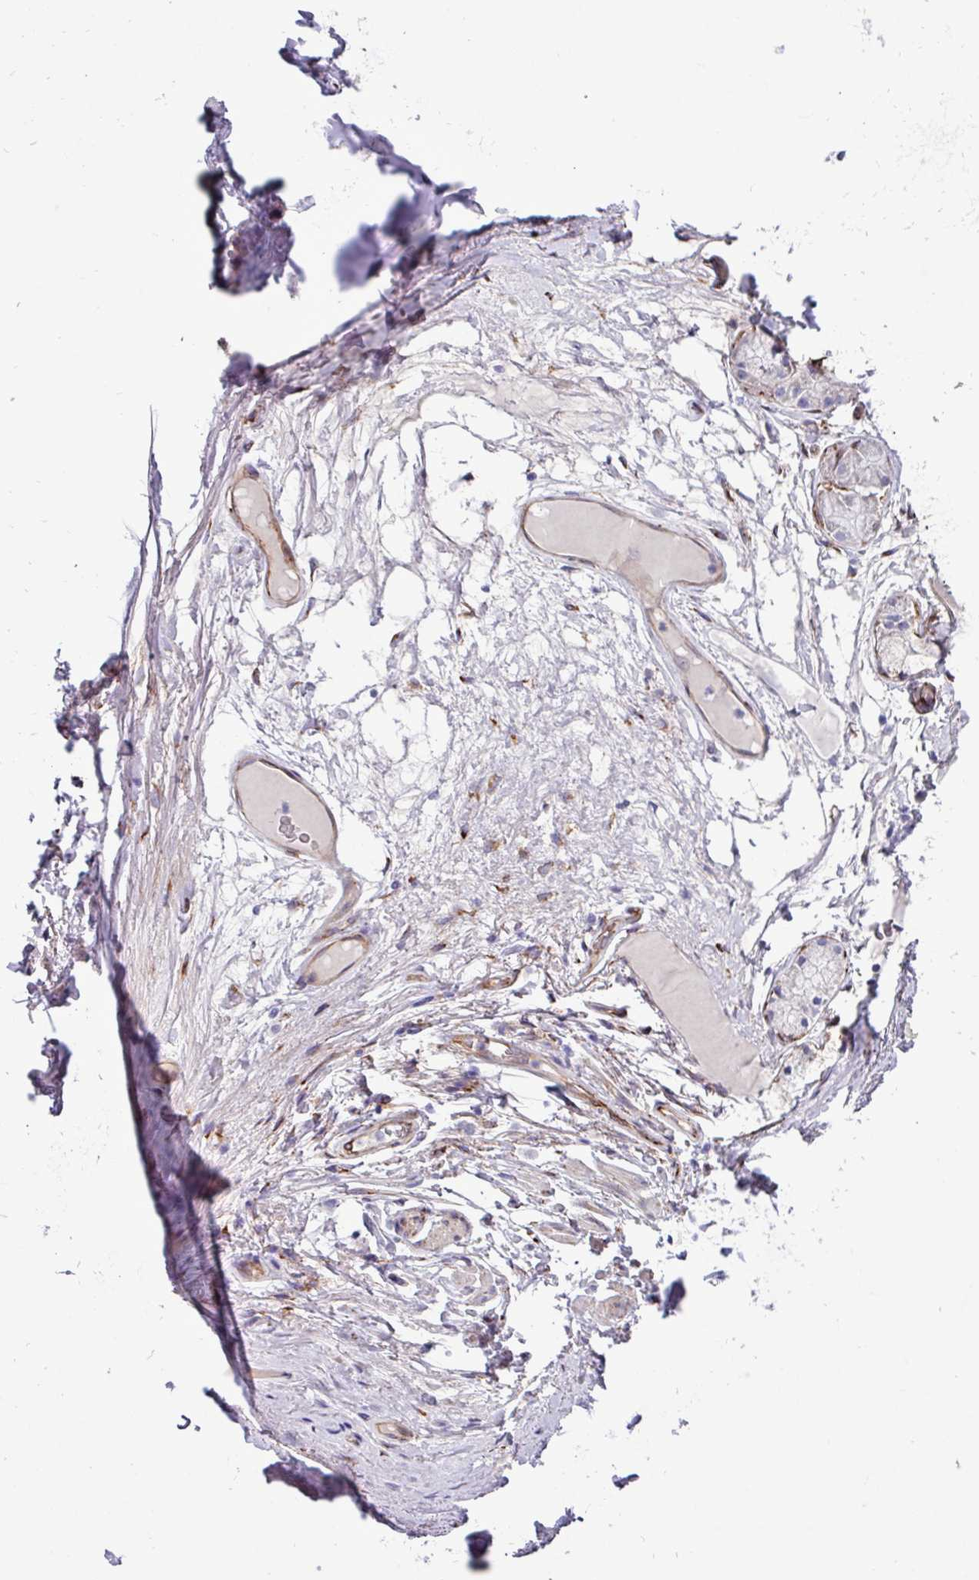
{"staining": {"intensity": "weak", "quantity": ">75%", "location": "cytoplasmic/membranous"}, "tissue": "adipose tissue", "cell_type": "Adipocytes", "image_type": "normal", "snomed": [{"axis": "morphology", "description": "Normal tissue, NOS"}, {"axis": "topography", "description": "Bronchus"}], "caption": "Adipocytes demonstrate low levels of weak cytoplasmic/membranous positivity in approximately >75% of cells in normal adipose tissue.", "gene": "PPP1R35", "patient": {"sex": "male", "age": 70}}